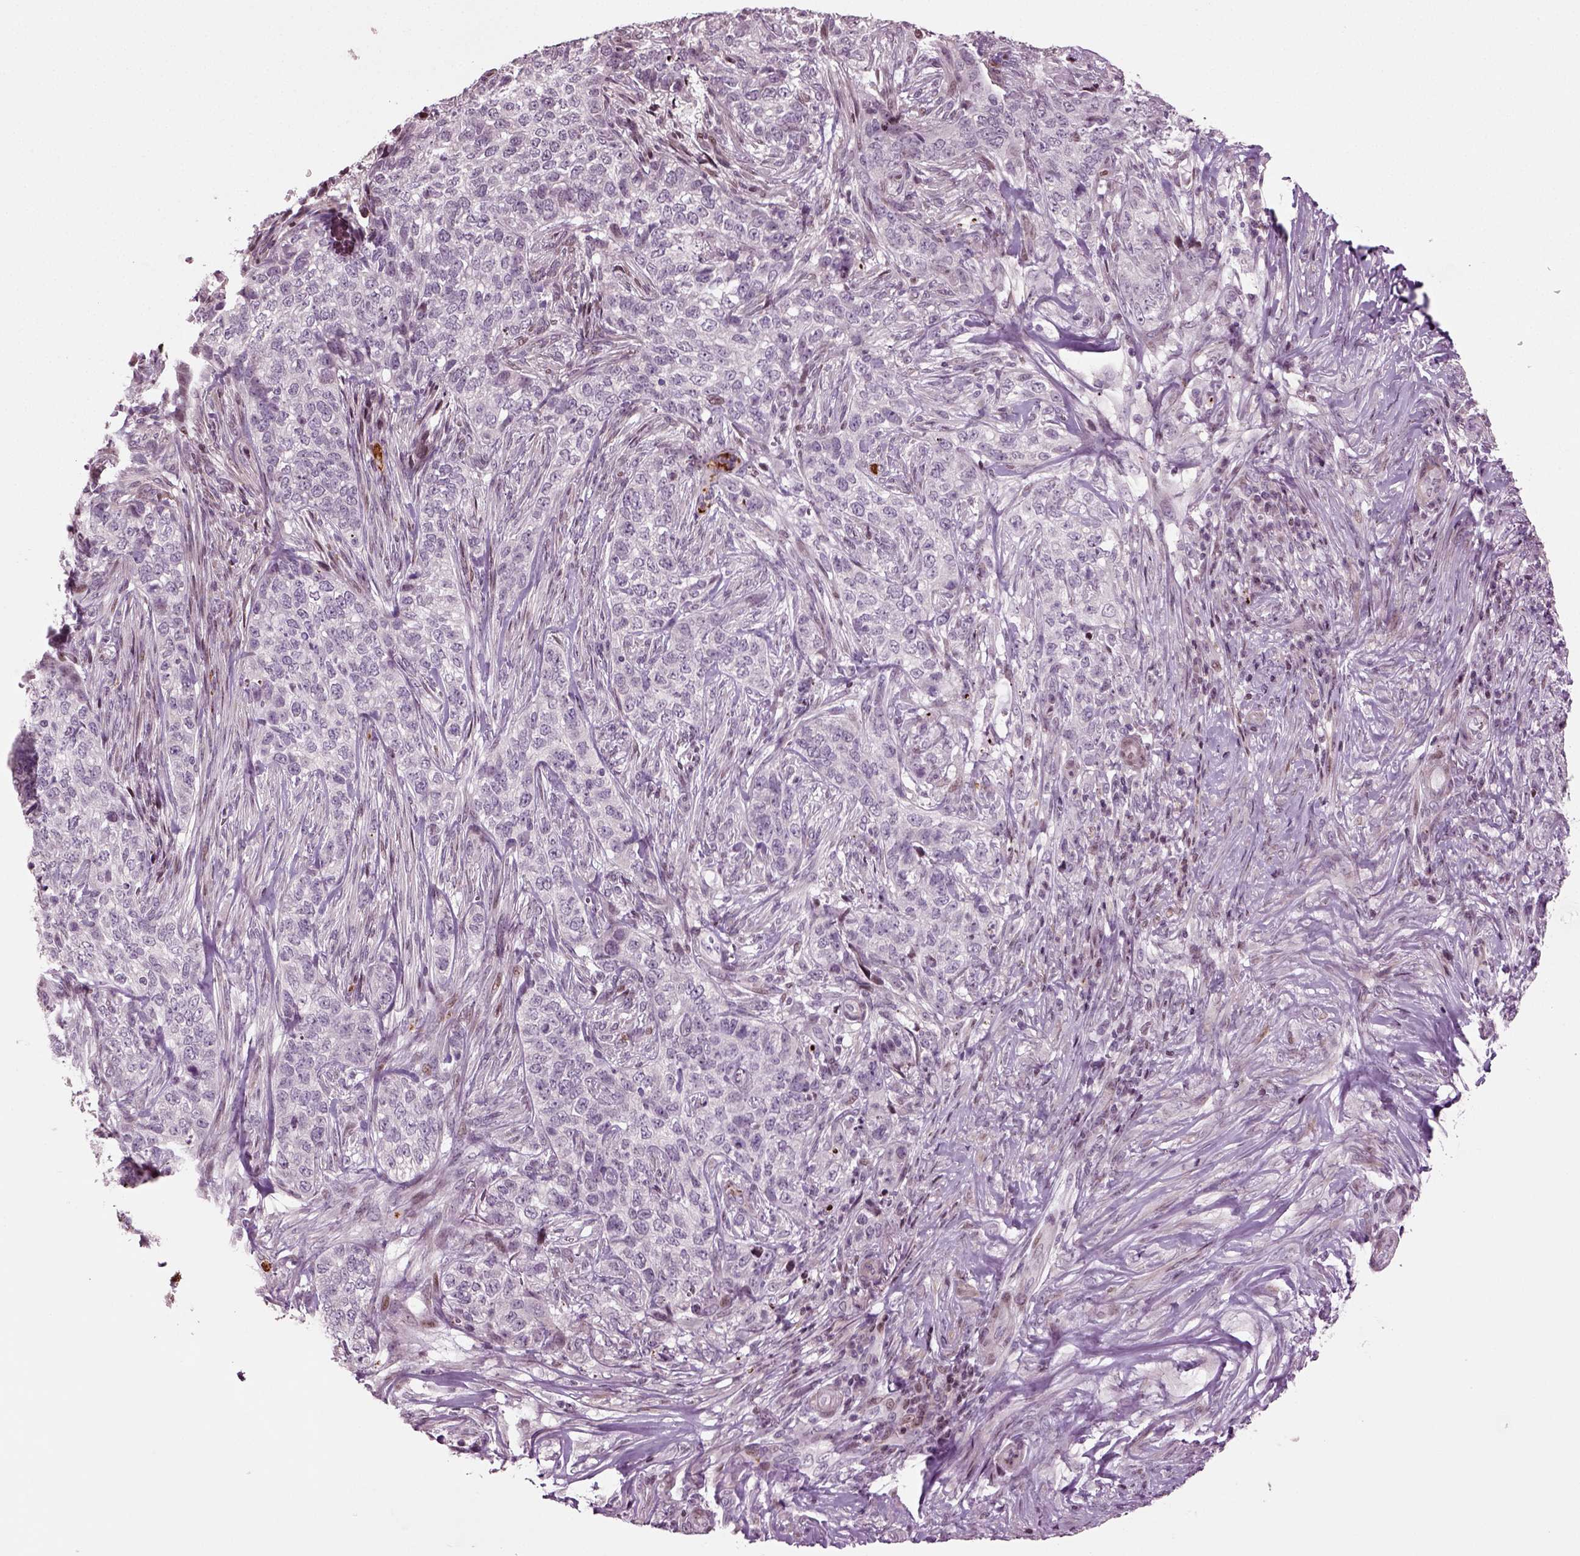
{"staining": {"intensity": "negative", "quantity": "none", "location": "none"}, "tissue": "skin cancer", "cell_type": "Tumor cells", "image_type": "cancer", "snomed": [{"axis": "morphology", "description": "Basal cell carcinoma"}, {"axis": "topography", "description": "Skin"}], "caption": "High power microscopy photomicrograph of an IHC micrograph of basal cell carcinoma (skin), revealing no significant expression in tumor cells. (Stains: DAB immunohistochemistry with hematoxylin counter stain, Microscopy: brightfield microscopy at high magnification).", "gene": "HEYL", "patient": {"sex": "female", "age": 69}}